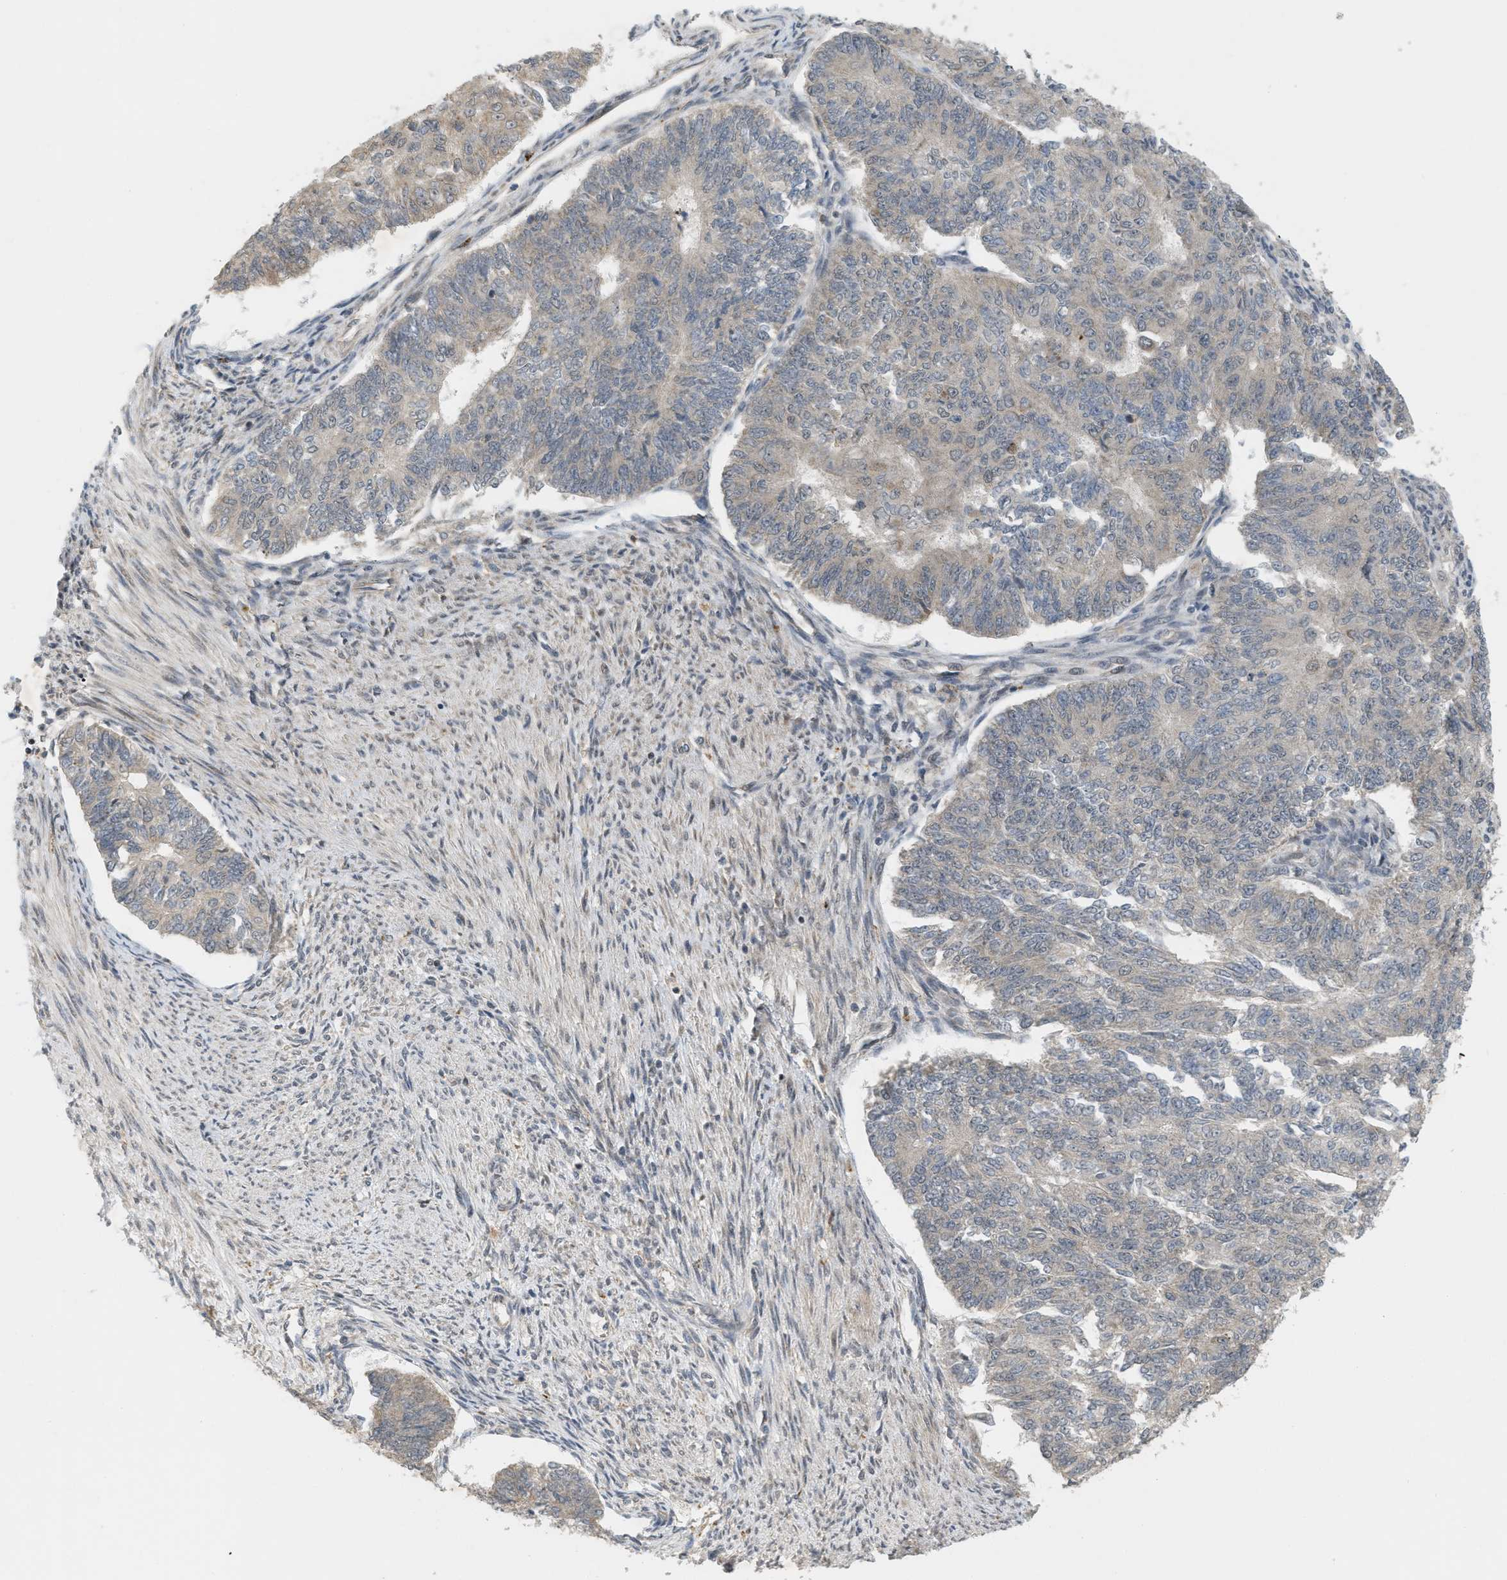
{"staining": {"intensity": "weak", "quantity": ">75%", "location": "cytoplasmic/membranous"}, "tissue": "endometrial cancer", "cell_type": "Tumor cells", "image_type": "cancer", "snomed": [{"axis": "morphology", "description": "Adenocarcinoma, NOS"}, {"axis": "topography", "description": "Endometrium"}], "caption": "This photomicrograph displays immunohistochemistry (IHC) staining of endometrial adenocarcinoma, with low weak cytoplasmic/membranous staining in approximately >75% of tumor cells.", "gene": "PRKD1", "patient": {"sex": "female", "age": 32}}